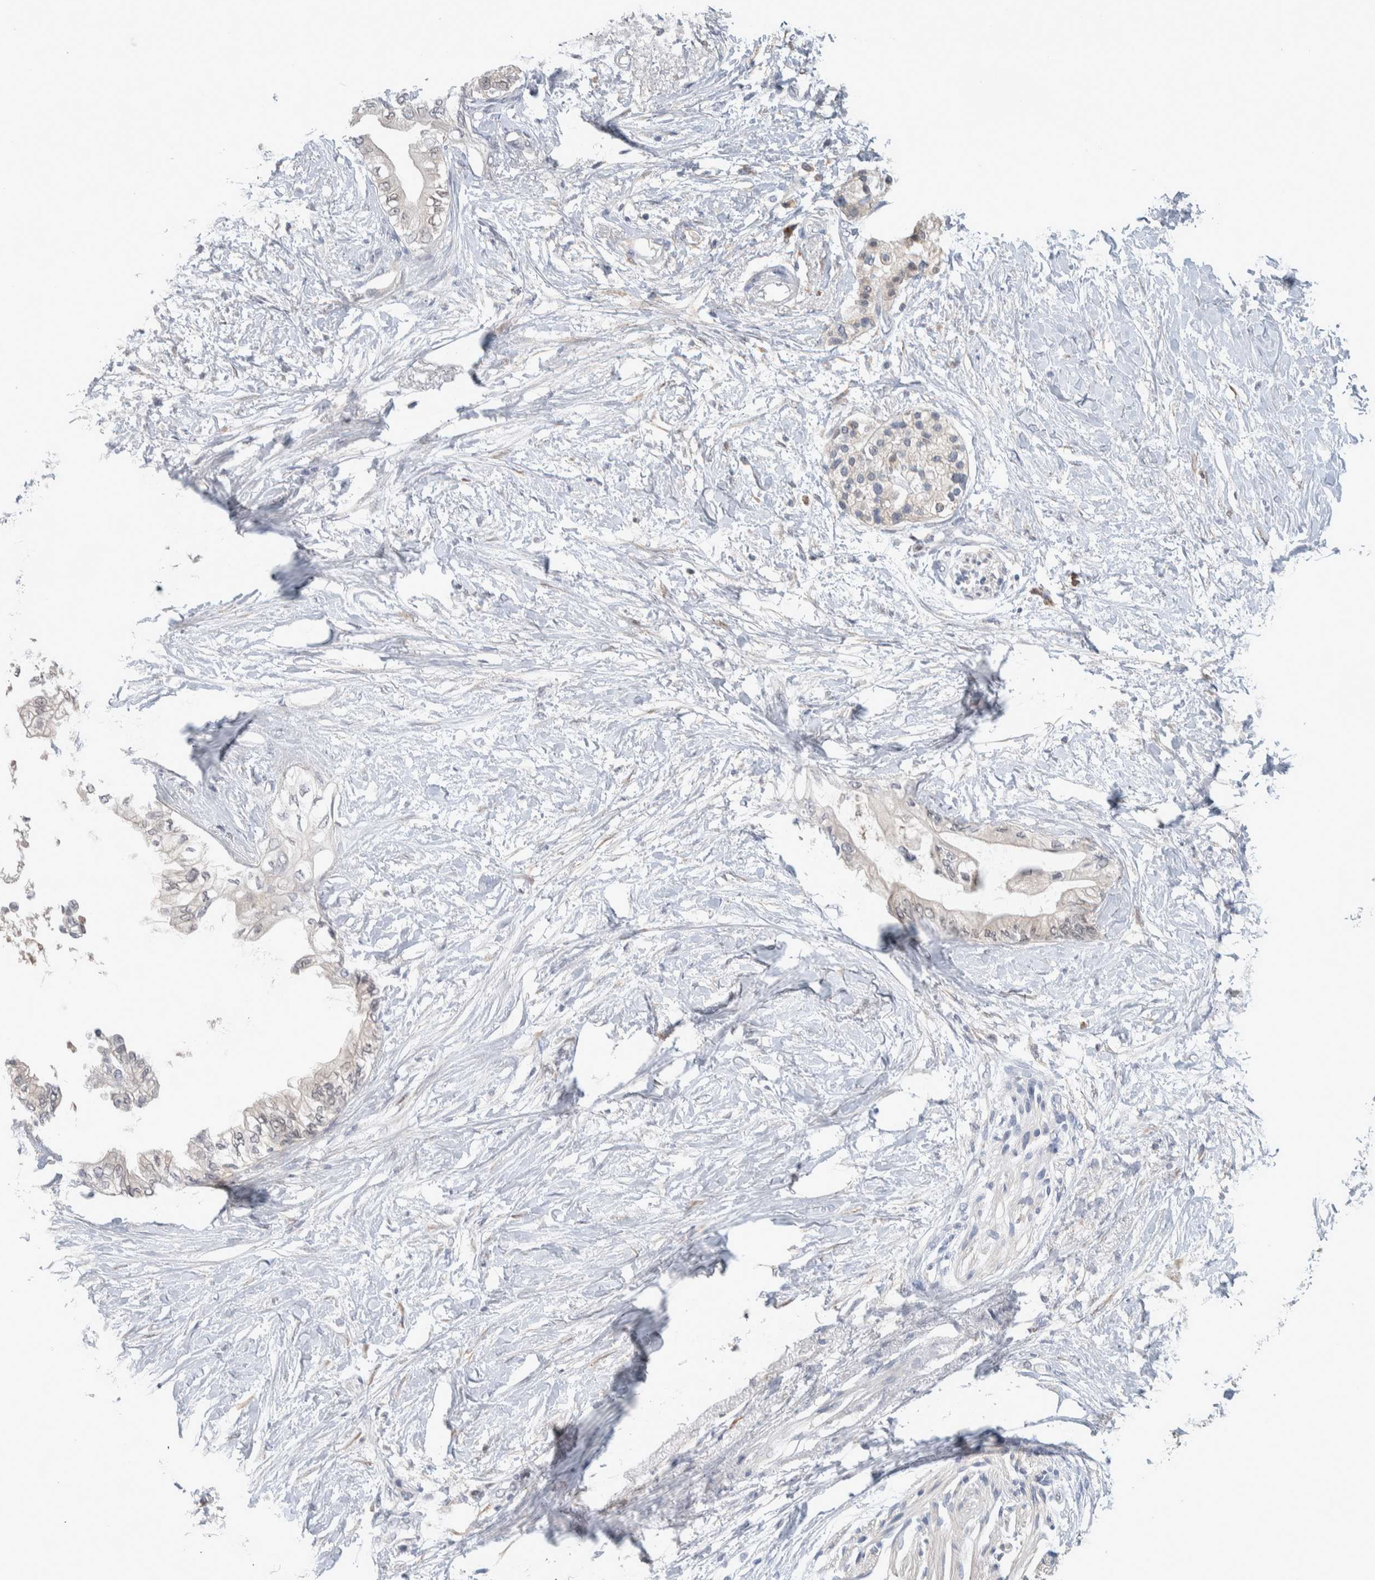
{"staining": {"intensity": "negative", "quantity": "none", "location": "none"}, "tissue": "pancreatic cancer", "cell_type": "Tumor cells", "image_type": "cancer", "snomed": [{"axis": "morphology", "description": "Normal tissue, NOS"}, {"axis": "morphology", "description": "Adenocarcinoma, NOS"}, {"axis": "topography", "description": "Pancreas"}, {"axis": "topography", "description": "Duodenum"}], "caption": "A micrograph of human pancreatic cancer (adenocarcinoma) is negative for staining in tumor cells.", "gene": "DEPTOR", "patient": {"sex": "female", "age": 60}}